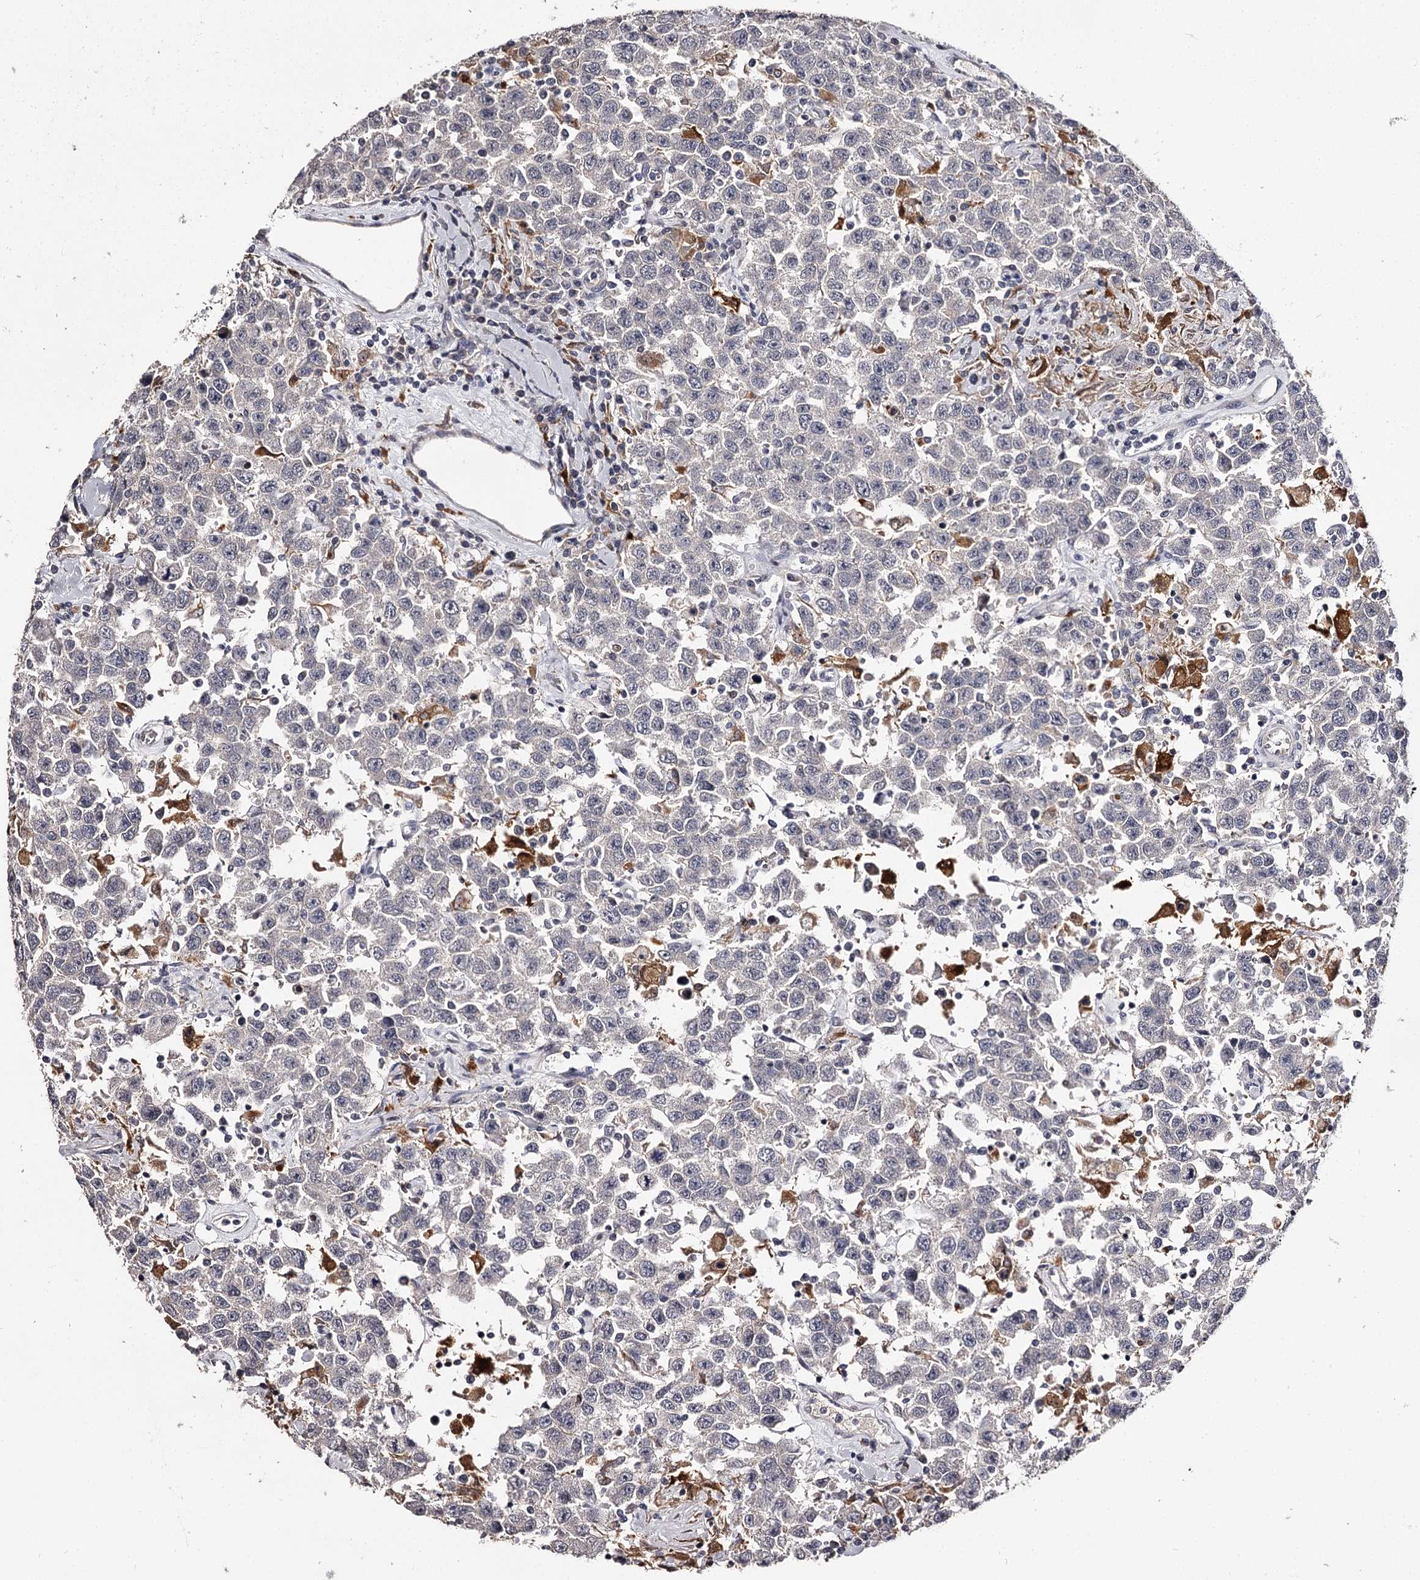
{"staining": {"intensity": "negative", "quantity": "none", "location": "none"}, "tissue": "testis cancer", "cell_type": "Tumor cells", "image_type": "cancer", "snomed": [{"axis": "morphology", "description": "Seminoma, NOS"}, {"axis": "topography", "description": "Testis"}], "caption": "Tumor cells are negative for protein expression in human testis cancer (seminoma). The staining is performed using DAB brown chromogen with nuclei counter-stained in using hematoxylin.", "gene": "SLC32A1", "patient": {"sex": "male", "age": 41}}